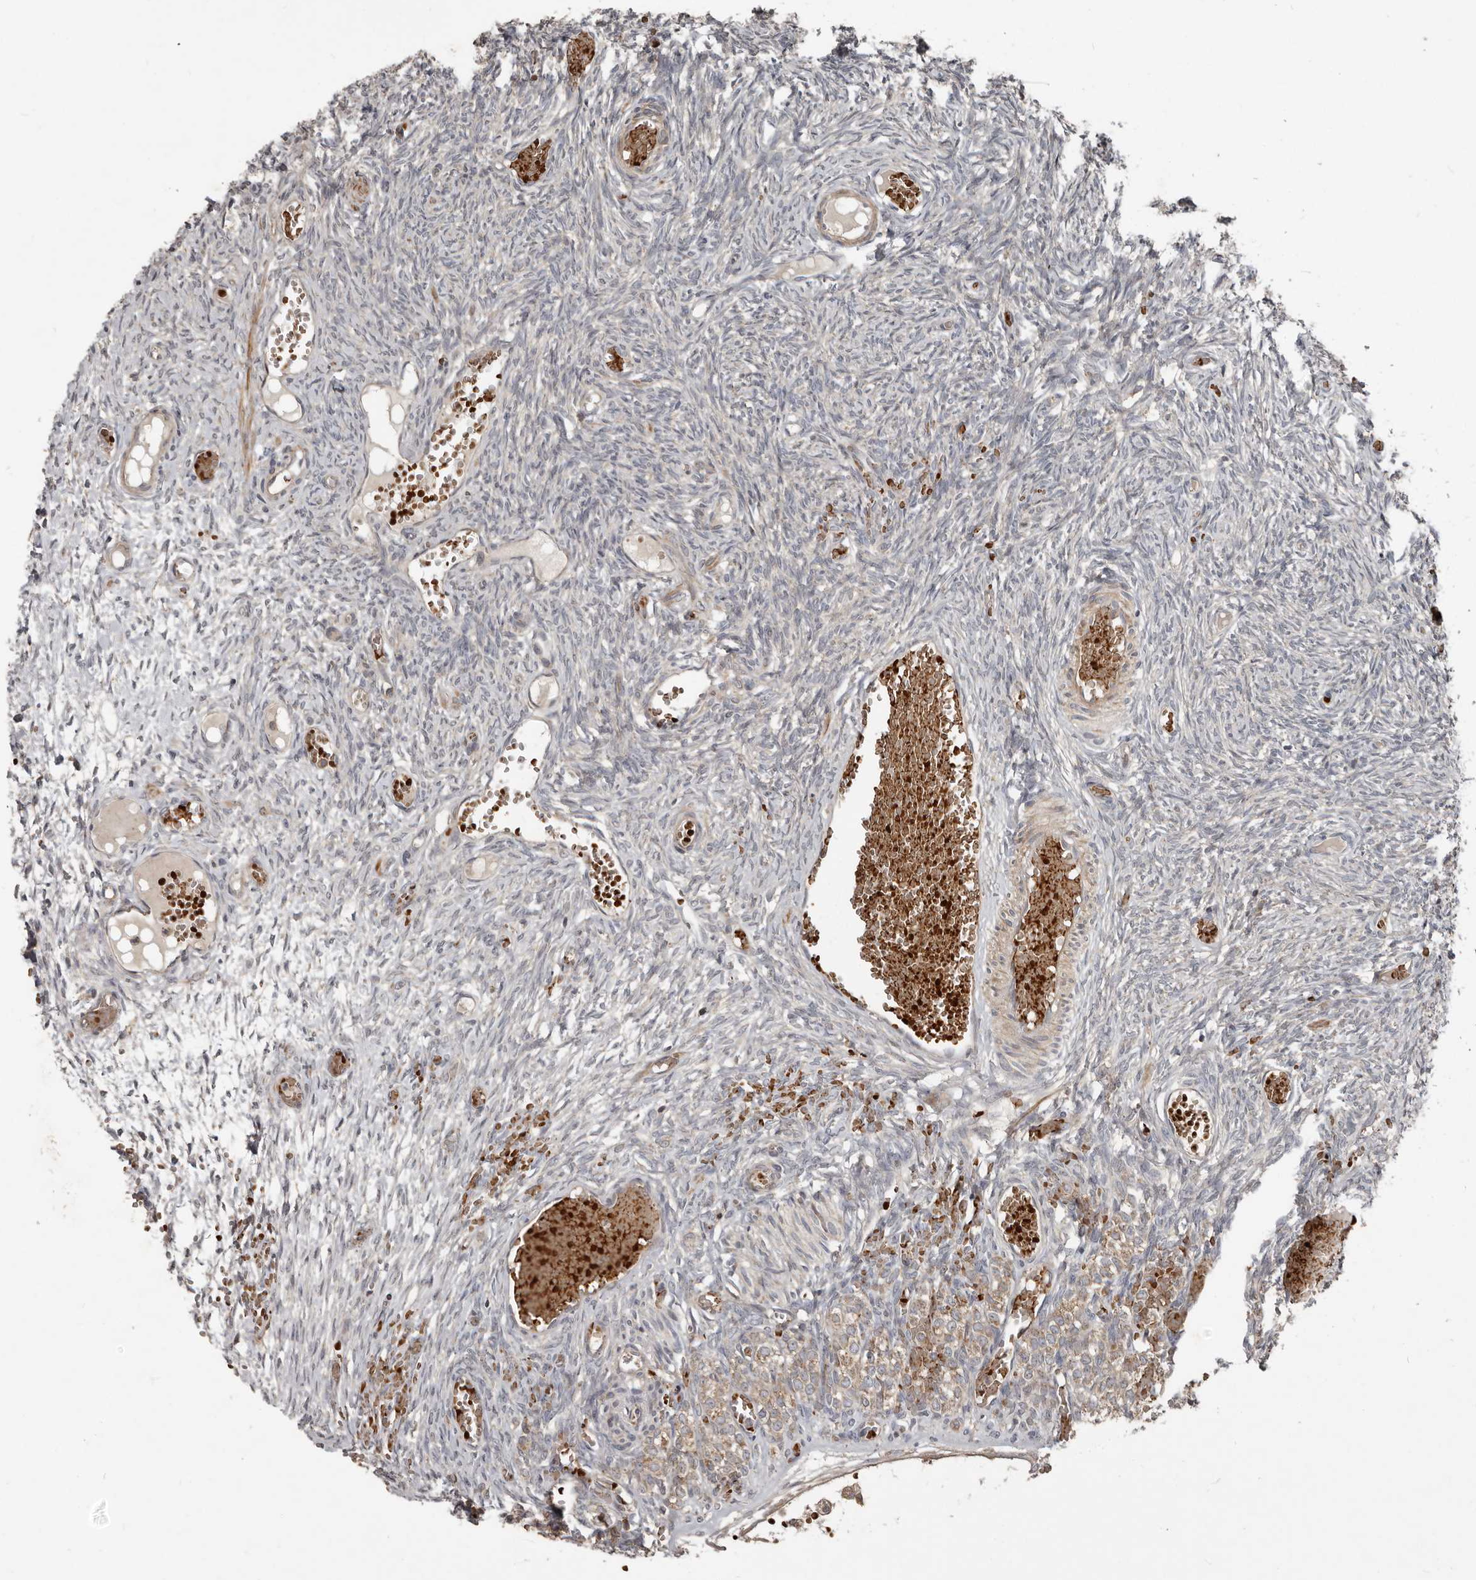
{"staining": {"intensity": "negative", "quantity": "none", "location": "none"}, "tissue": "ovary", "cell_type": "Follicle cells", "image_type": "normal", "snomed": [{"axis": "morphology", "description": "Adenocarcinoma, NOS"}, {"axis": "topography", "description": "Endometrium"}], "caption": "High magnification brightfield microscopy of benign ovary stained with DAB (3,3'-diaminobenzidine) (brown) and counterstained with hematoxylin (blue): follicle cells show no significant positivity.", "gene": "FBXO31", "patient": {"sex": "female", "age": 32}}